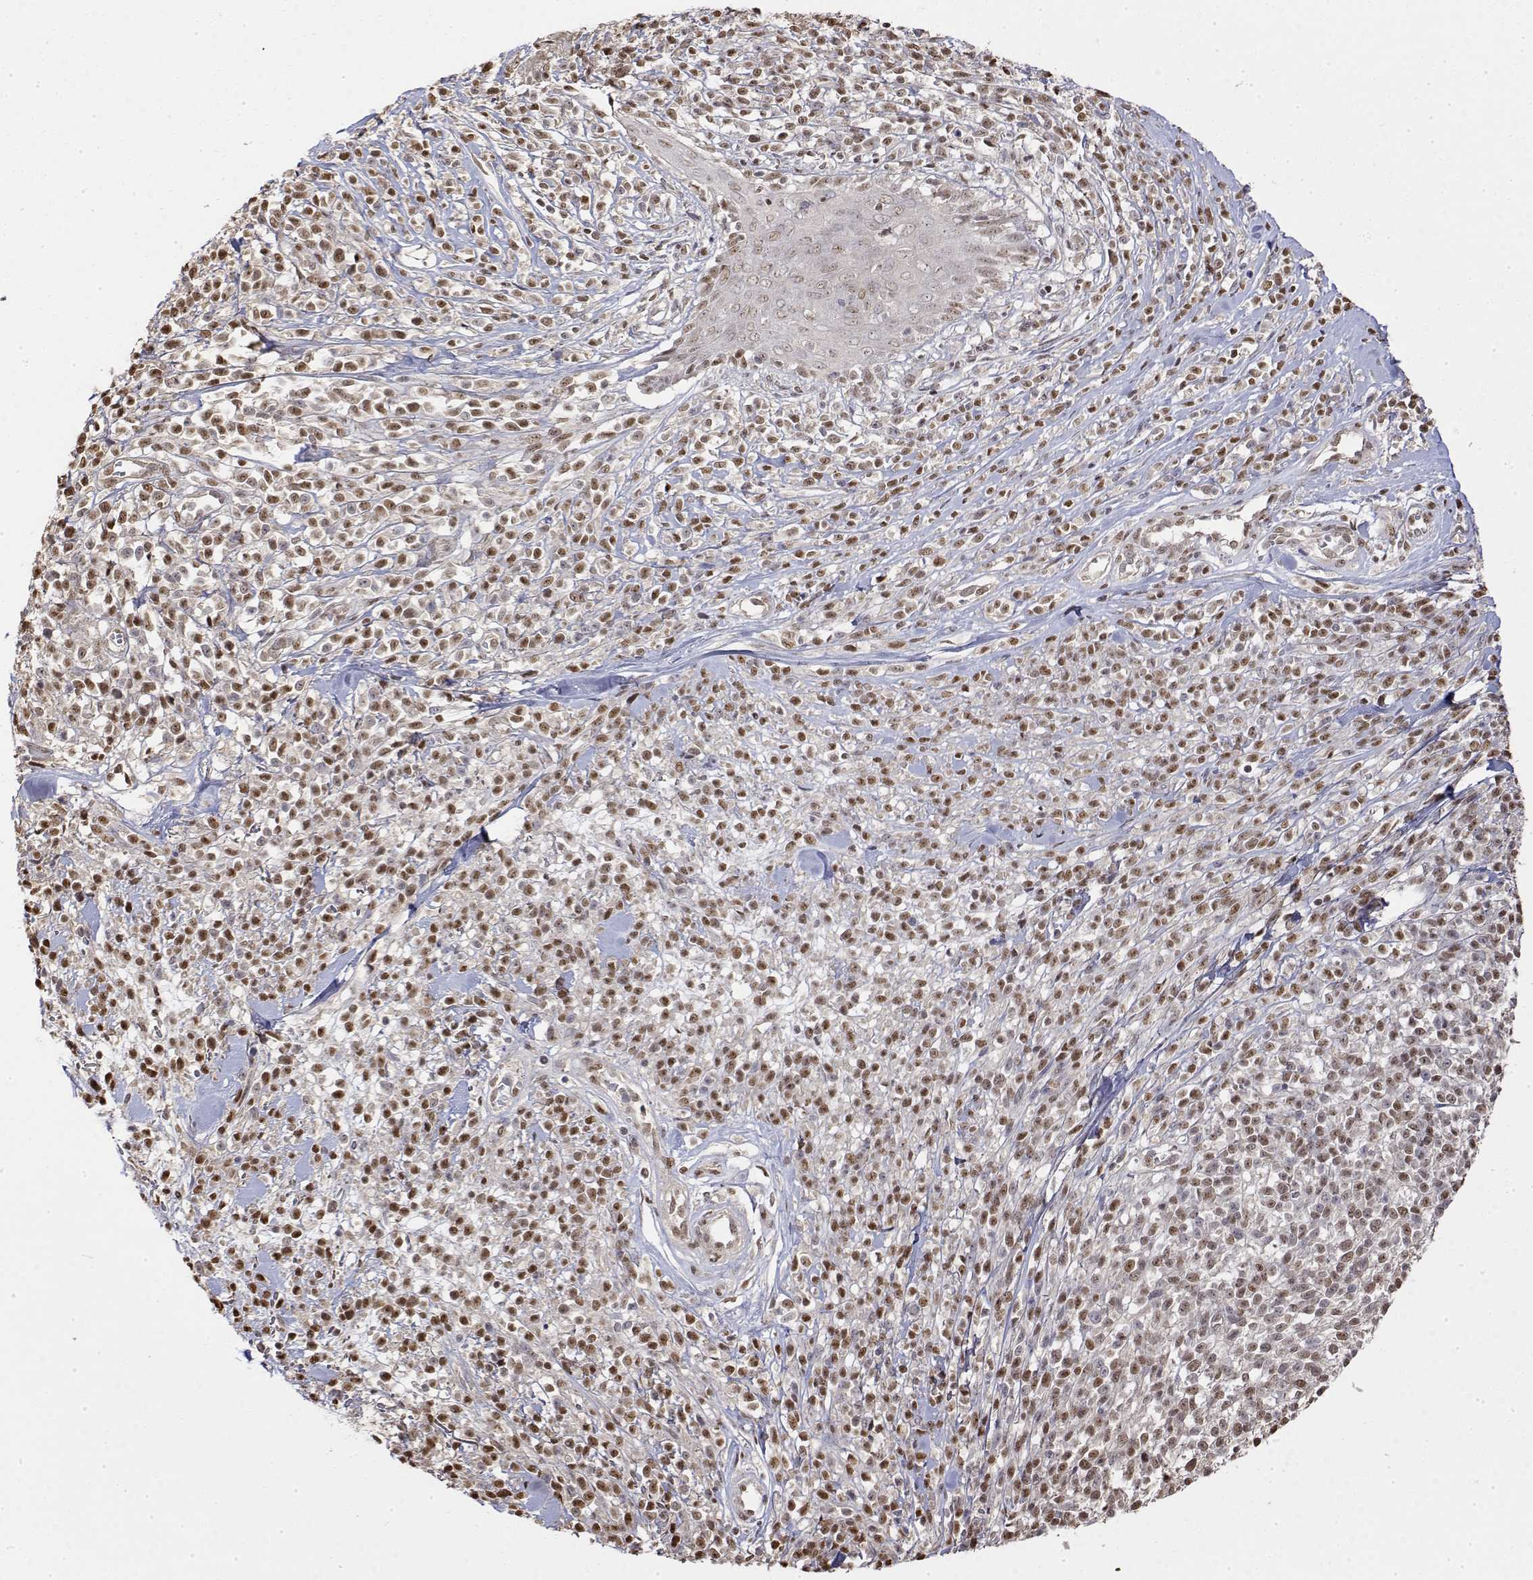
{"staining": {"intensity": "moderate", "quantity": ">75%", "location": "nuclear"}, "tissue": "melanoma", "cell_type": "Tumor cells", "image_type": "cancer", "snomed": [{"axis": "morphology", "description": "Malignant melanoma, NOS"}, {"axis": "topography", "description": "Skin"}, {"axis": "topography", "description": "Skin of trunk"}], "caption": "Human malignant melanoma stained with a protein marker shows moderate staining in tumor cells.", "gene": "TPI1", "patient": {"sex": "male", "age": 74}}